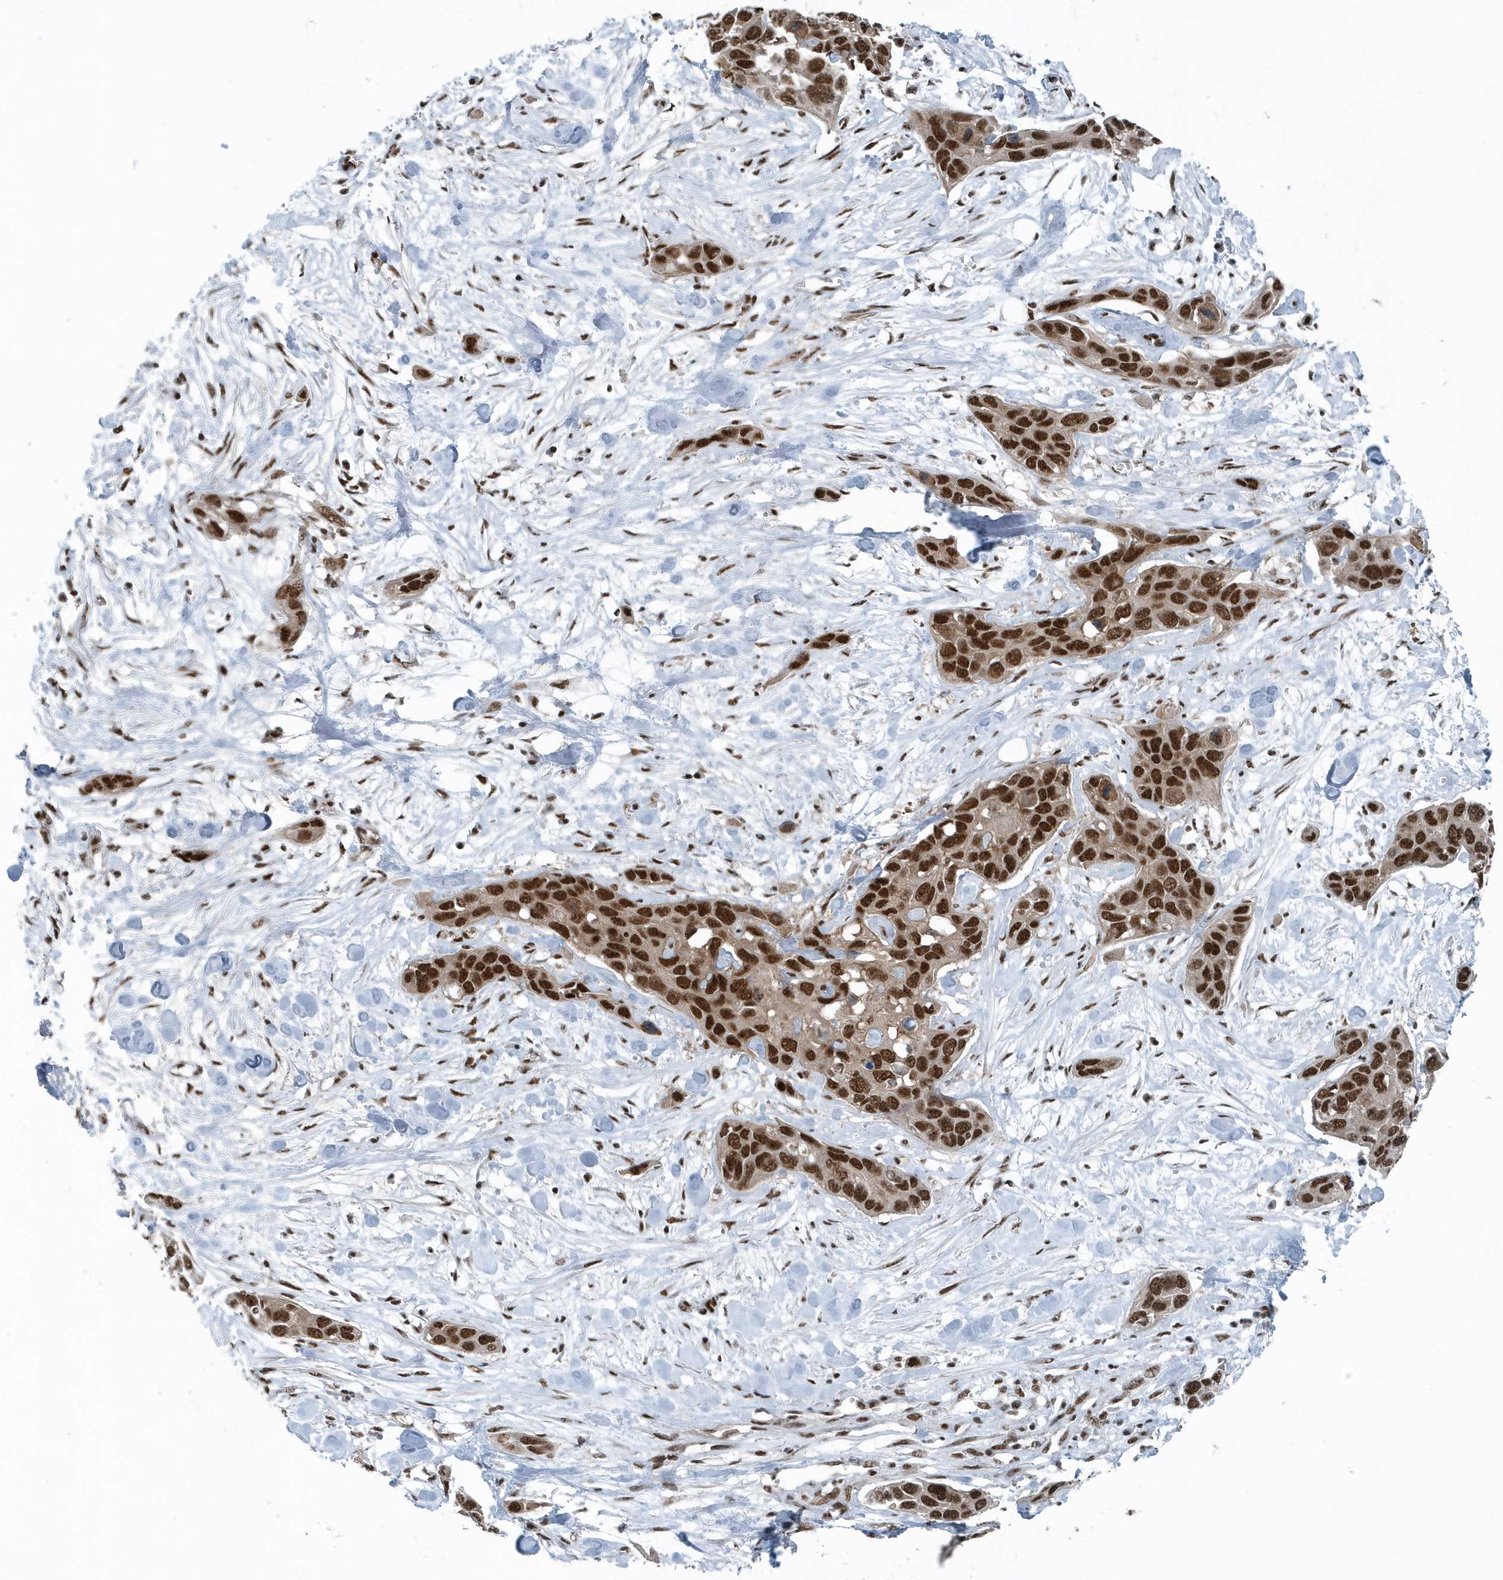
{"staining": {"intensity": "strong", "quantity": ">75%", "location": "nuclear"}, "tissue": "pancreatic cancer", "cell_type": "Tumor cells", "image_type": "cancer", "snomed": [{"axis": "morphology", "description": "Adenocarcinoma, NOS"}, {"axis": "topography", "description": "Pancreas"}], "caption": "Strong nuclear staining is identified in about >75% of tumor cells in pancreatic adenocarcinoma.", "gene": "YTHDC1", "patient": {"sex": "female", "age": 60}}